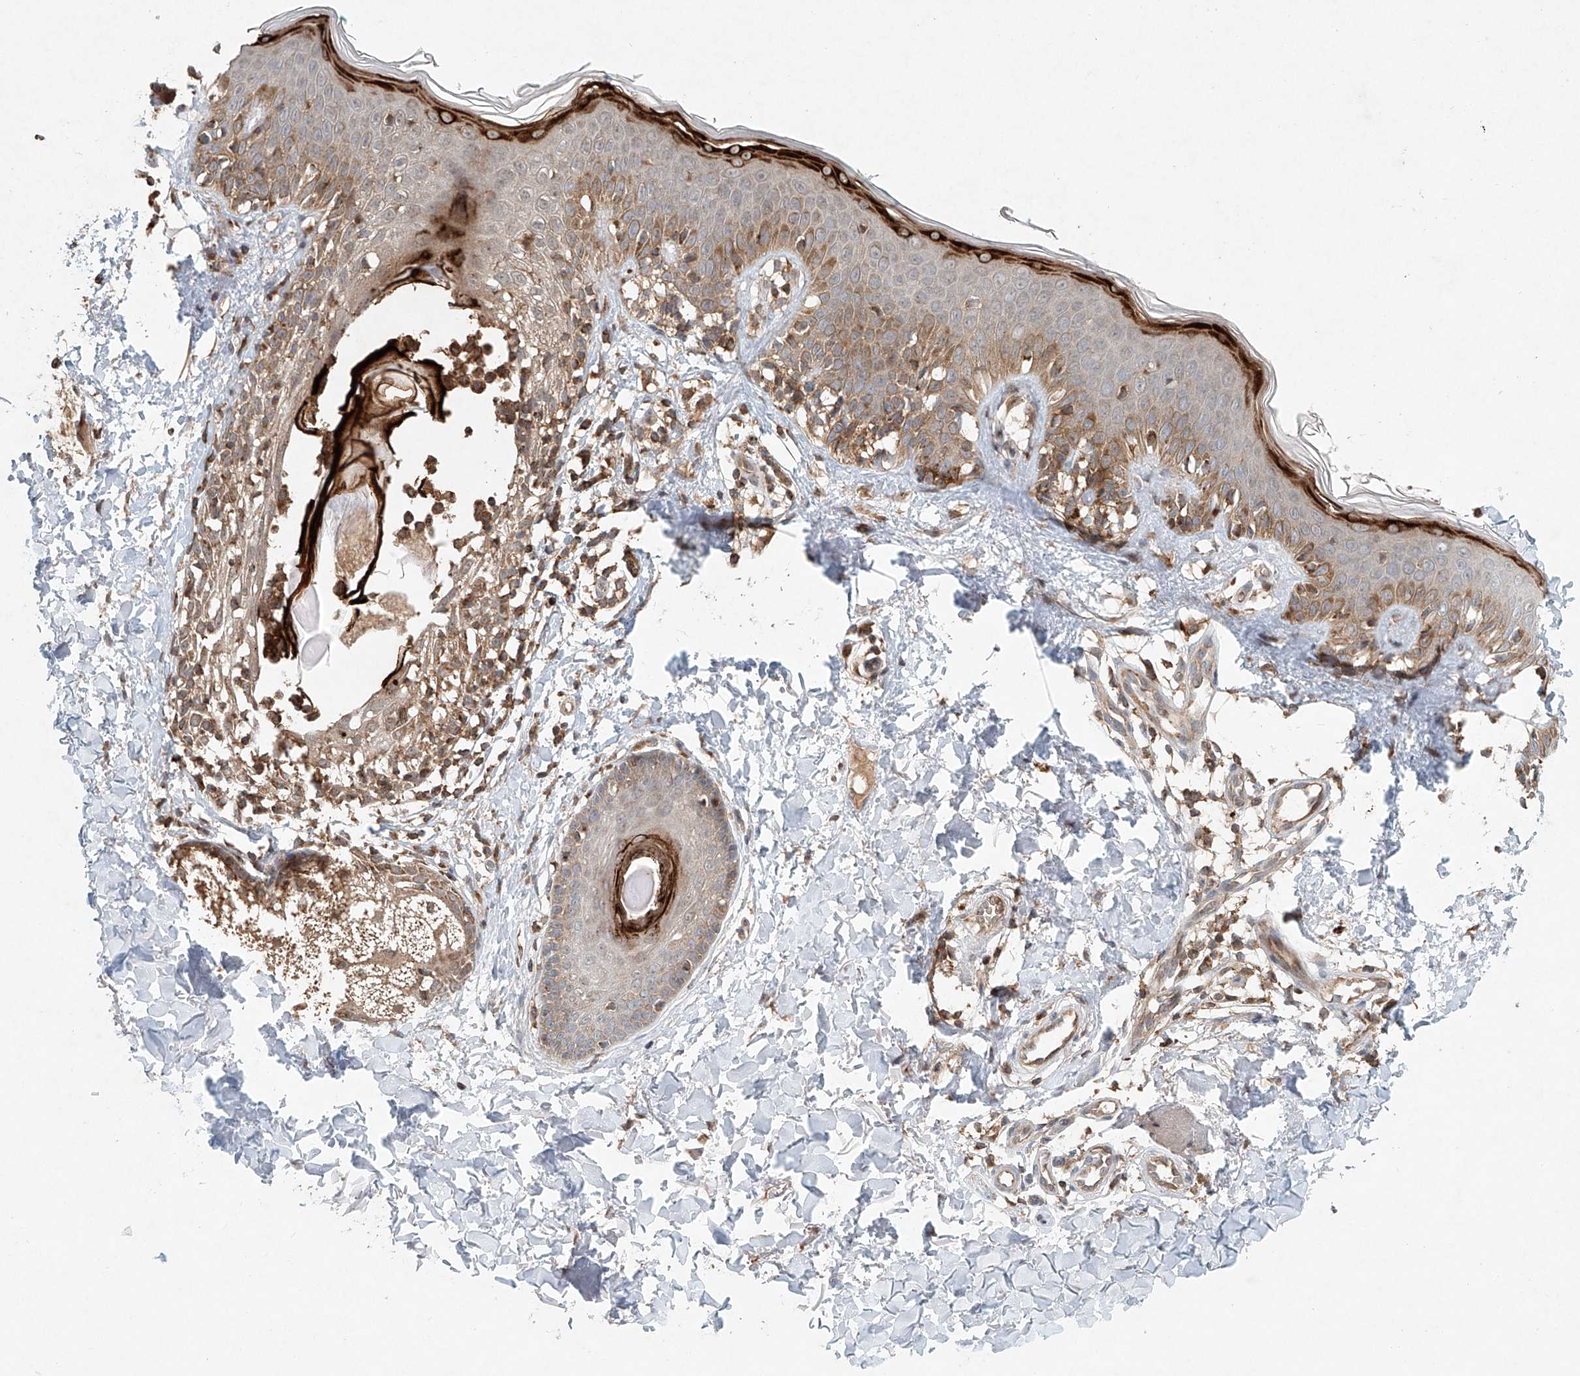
{"staining": {"intensity": "moderate", "quantity": ">75%", "location": "cytoplasmic/membranous"}, "tissue": "skin", "cell_type": "Fibroblasts", "image_type": "normal", "snomed": [{"axis": "morphology", "description": "Normal tissue, NOS"}, {"axis": "topography", "description": "Skin"}], "caption": "Protein analysis of benign skin shows moderate cytoplasmic/membranous staining in approximately >75% of fibroblasts. (Stains: DAB (3,3'-diaminobenzidine) in brown, nuclei in blue, Microscopy: brightfield microscopy at high magnification).", "gene": "DCAF11", "patient": {"sex": "male", "age": 37}}